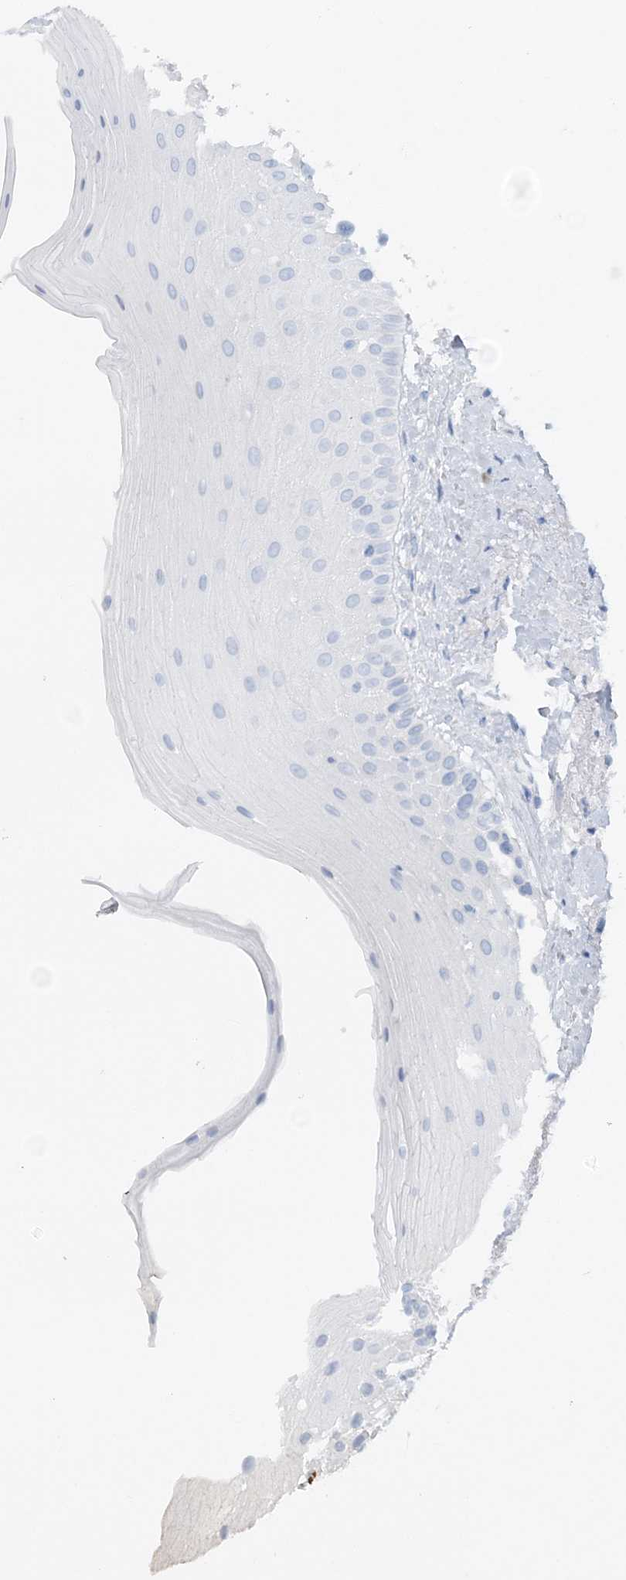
{"staining": {"intensity": "negative", "quantity": "none", "location": "none"}, "tissue": "oral mucosa", "cell_type": "Squamous epithelial cells", "image_type": "normal", "snomed": [{"axis": "morphology", "description": "Normal tissue, NOS"}, {"axis": "topography", "description": "Oral tissue"}], "caption": "This is an immunohistochemistry histopathology image of unremarkable human oral mucosa. There is no expression in squamous epithelial cells.", "gene": "ATP11A", "patient": {"sex": "female", "age": 63}}